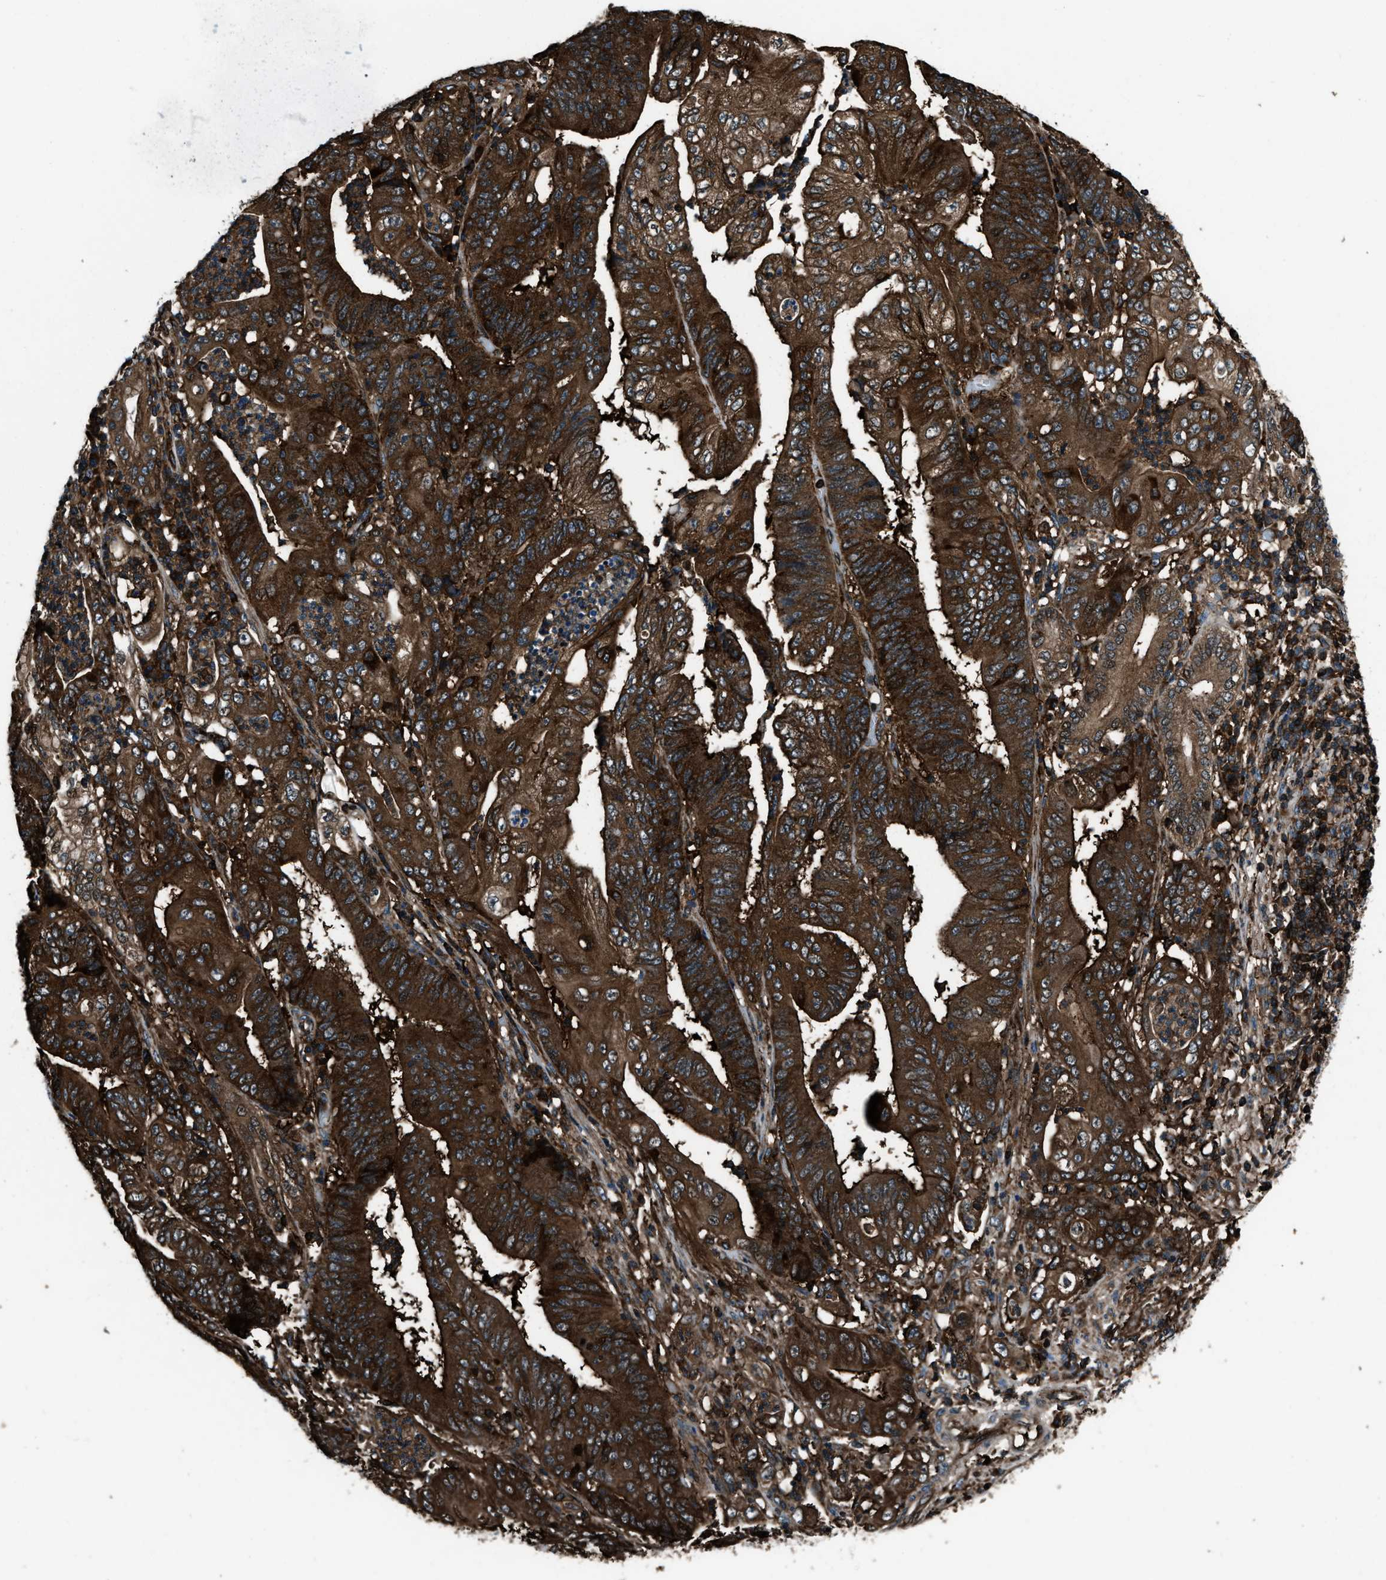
{"staining": {"intensity": "strong", "quantity": ">75%", "location": "cytoplasmic/membranous"}, "tissue": "stomach cancer", "cell_type": "Tumor cells", "image_type": "cancer", "snomed": [{"axis": "morphology", "description": "Adenocarcinoma, NOS"}, {"axis": "topography", "description": "Stomach"}], "caption": "Immunohistochemistry (DAB) staining of human stomach adenocarcinoma shows strong cytoplasmic/membranous protein positivity in approximately >75% of tumor cells. (Brightfield microscopy of DAB IHC at high magnification).", "gene": "SNX30", "patient": {"sex": "female", "age": 73}}